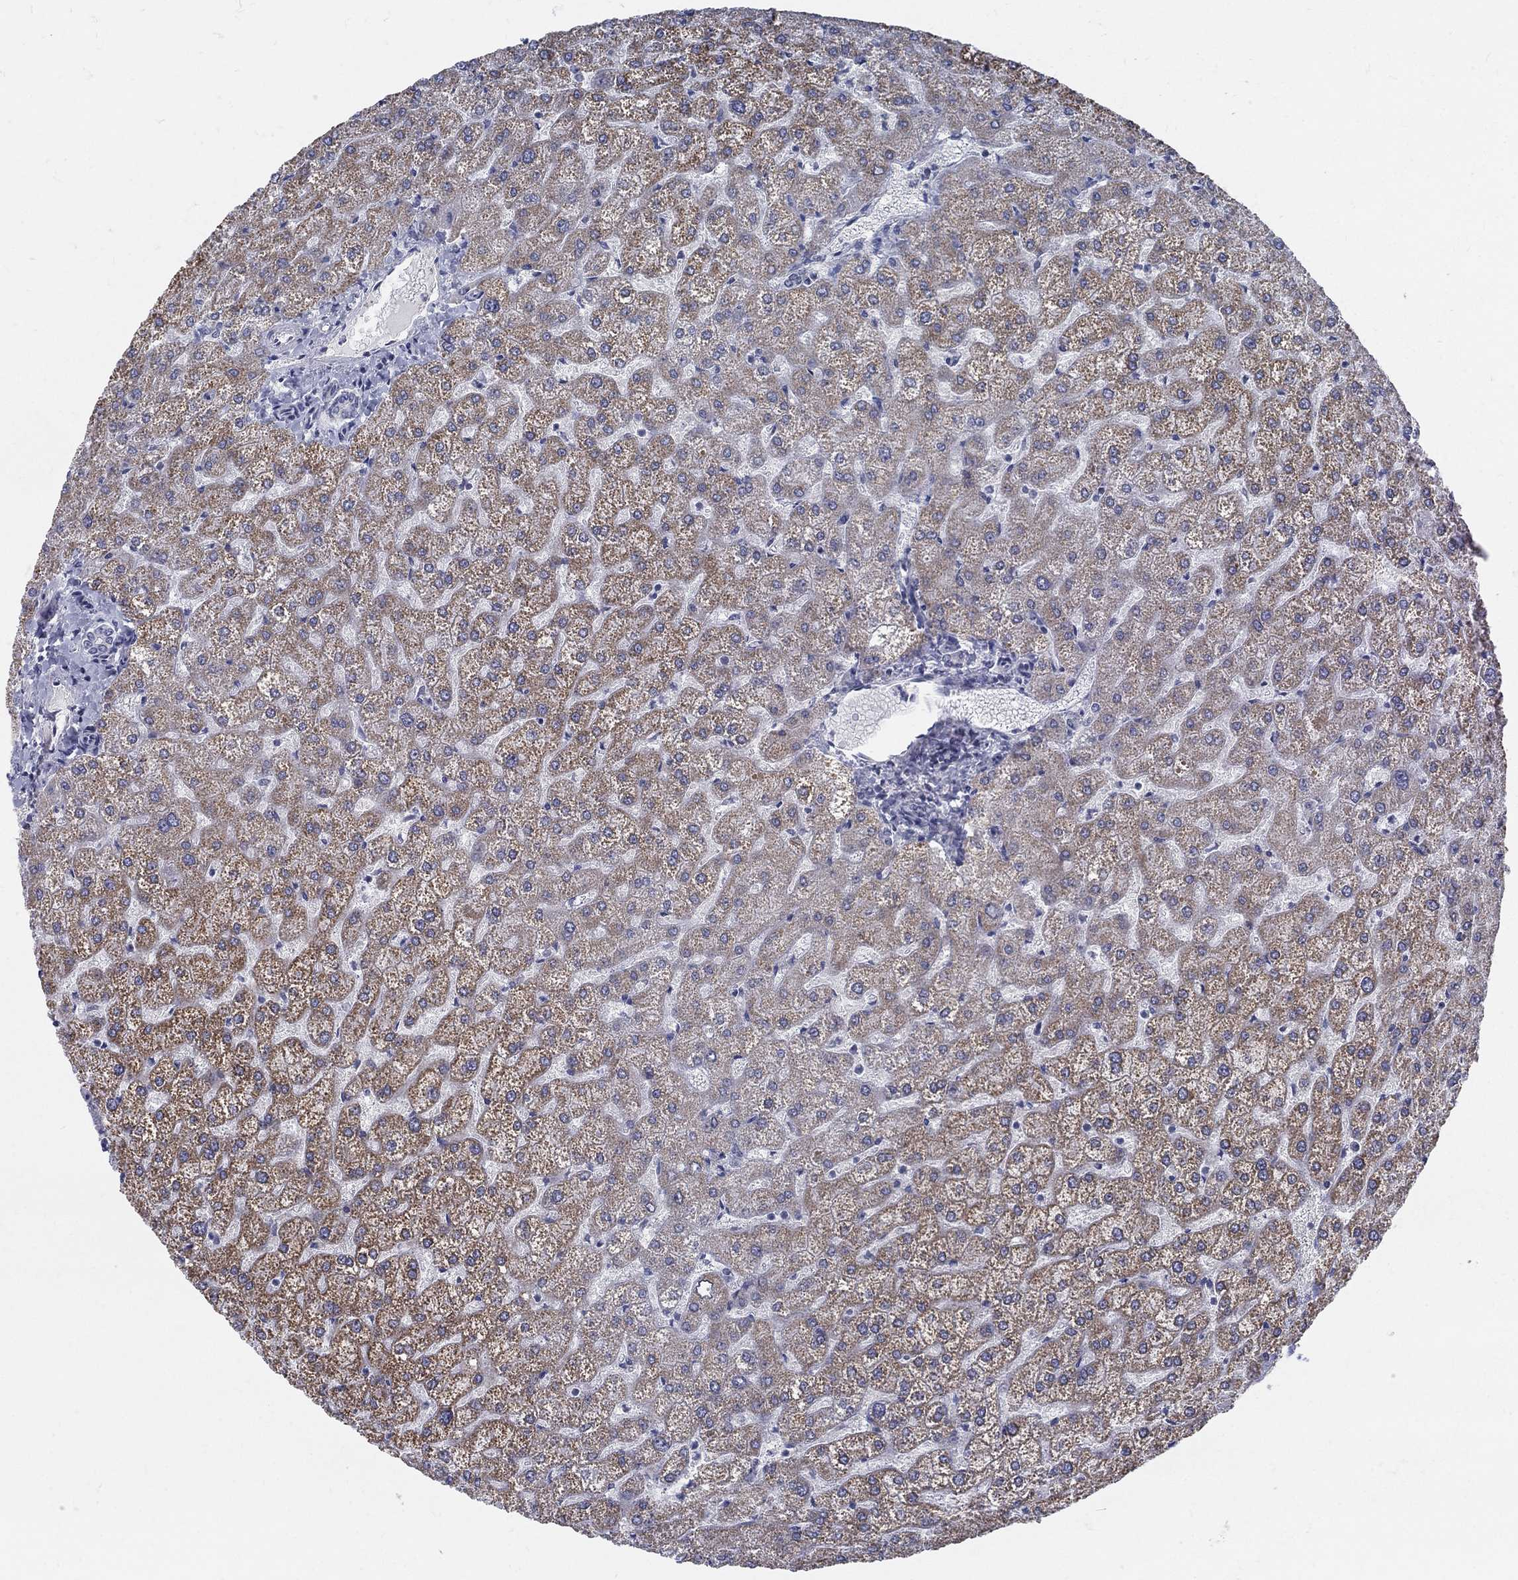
{"staining": {"intensity": "negative", "quantity": "none", "location": "none"}, "tissue": "liver", "cell_type": "Cholangiocytes", "image_type": "normal", "snomed": [{"axis": "morphology", "description": "Normal tissue, NOS"}, {"axis": "topography", "description": "Liver"}], "caption": "Immunohistochemistry (IHC) of unremarkable human liver reveals no positivity in cholangiocytes.", "gene": "GCFC2", "patient": {"sex": "female", "age": 32}}